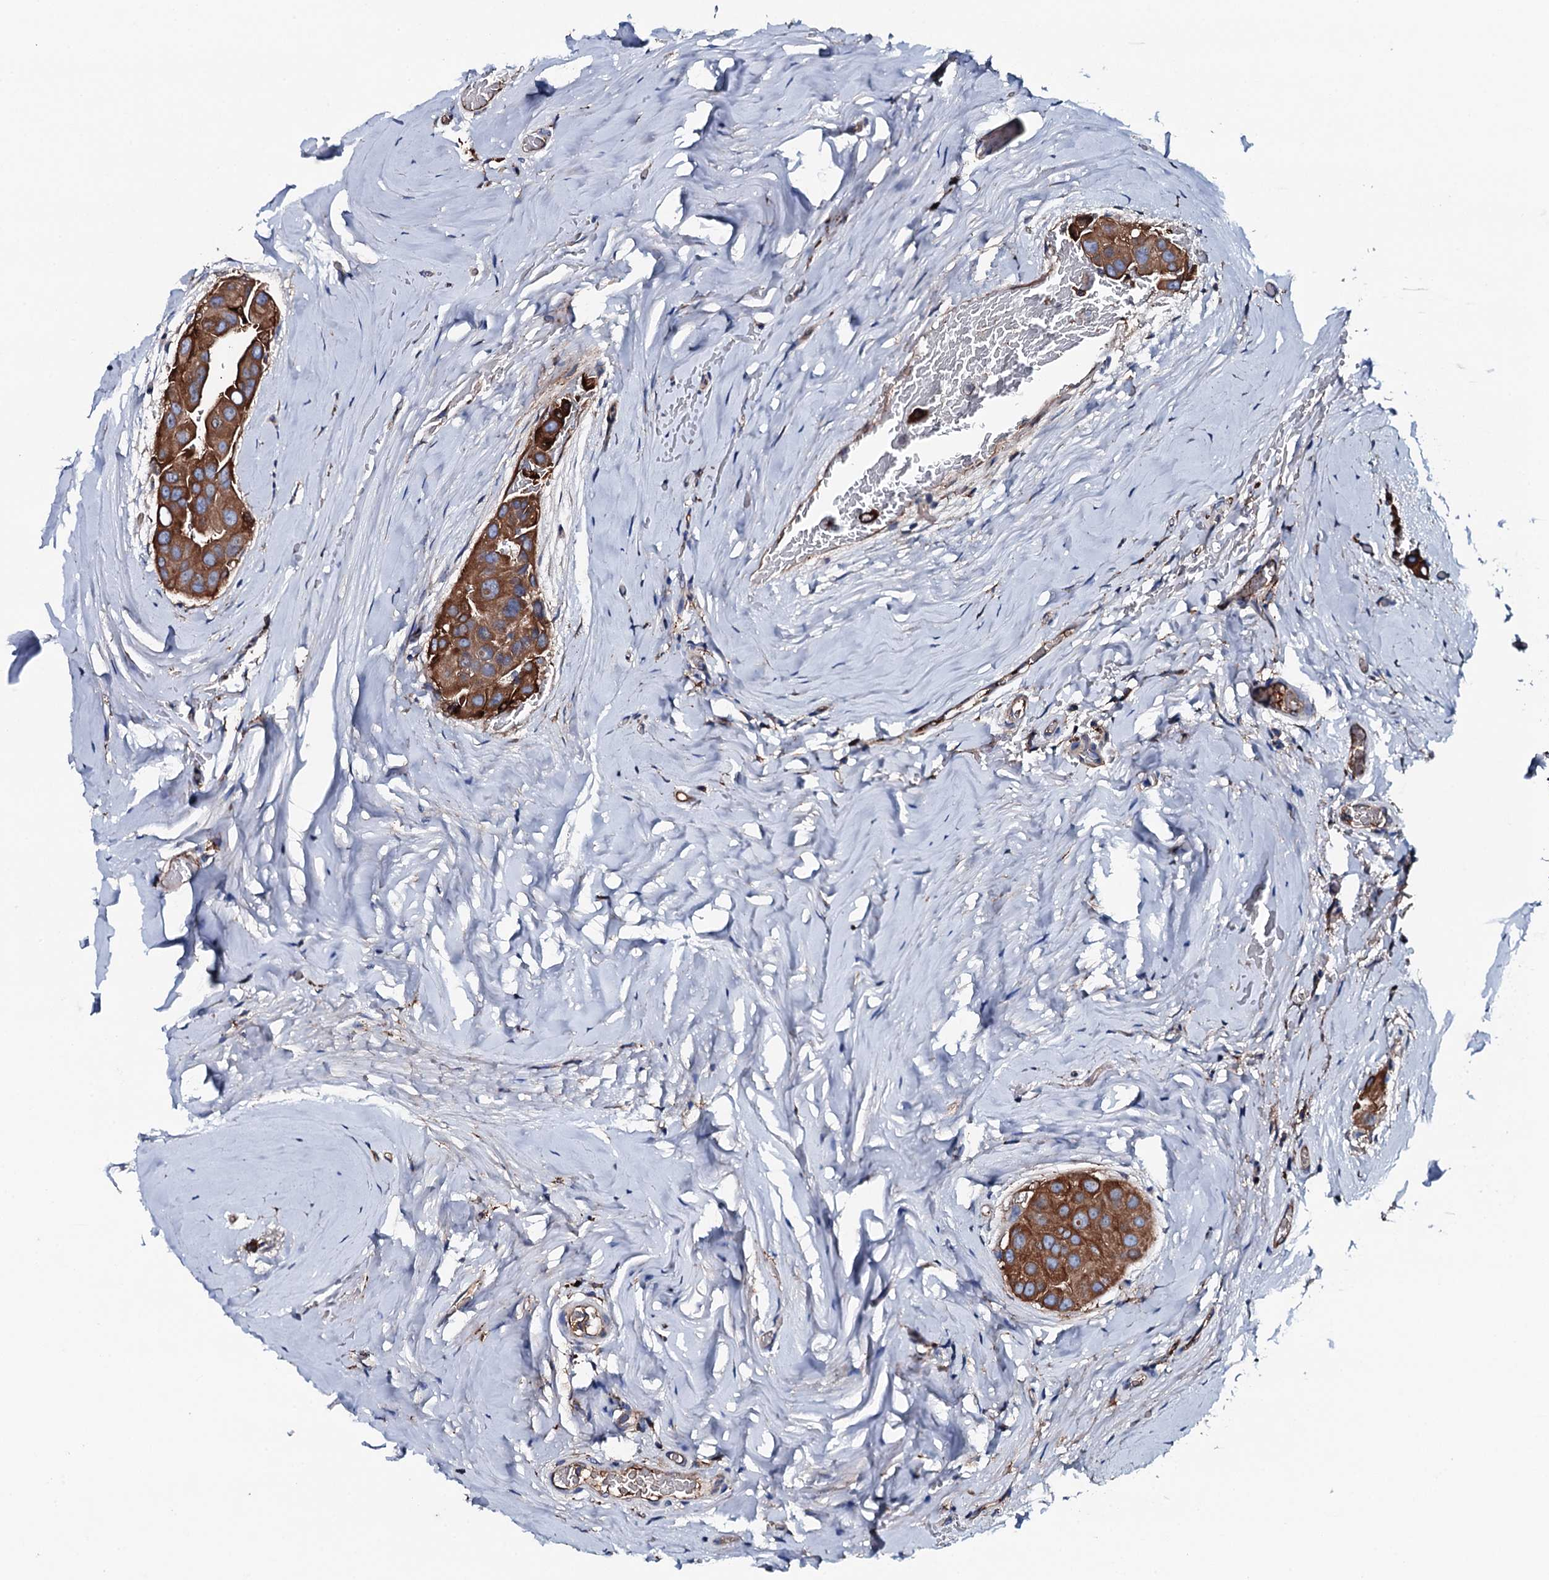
{"staining": {"intensity": "strong", "quantity": ">75%", "location": "cytoplasmic/membranous"}, "tissue": "thyroid cancer", "cell_type": "Tumor cells", "image_type": "cancer", "snomed": [{"axis": "morphology", "description": "Papillary adenocarcinoma, NOS"}, {"axis": "topography", "description": "Thyroid gland"}], "caption": "Protein analysis of thyroid cancer tissue exhibits strong cytoplasmic/membranous positivity in about >75% of tumor cells. (brown staining indicates protein expression, while blue staining denotes nuclei).", "gene": "NEK1", "patient": {"sex": "male", "age": 33}}